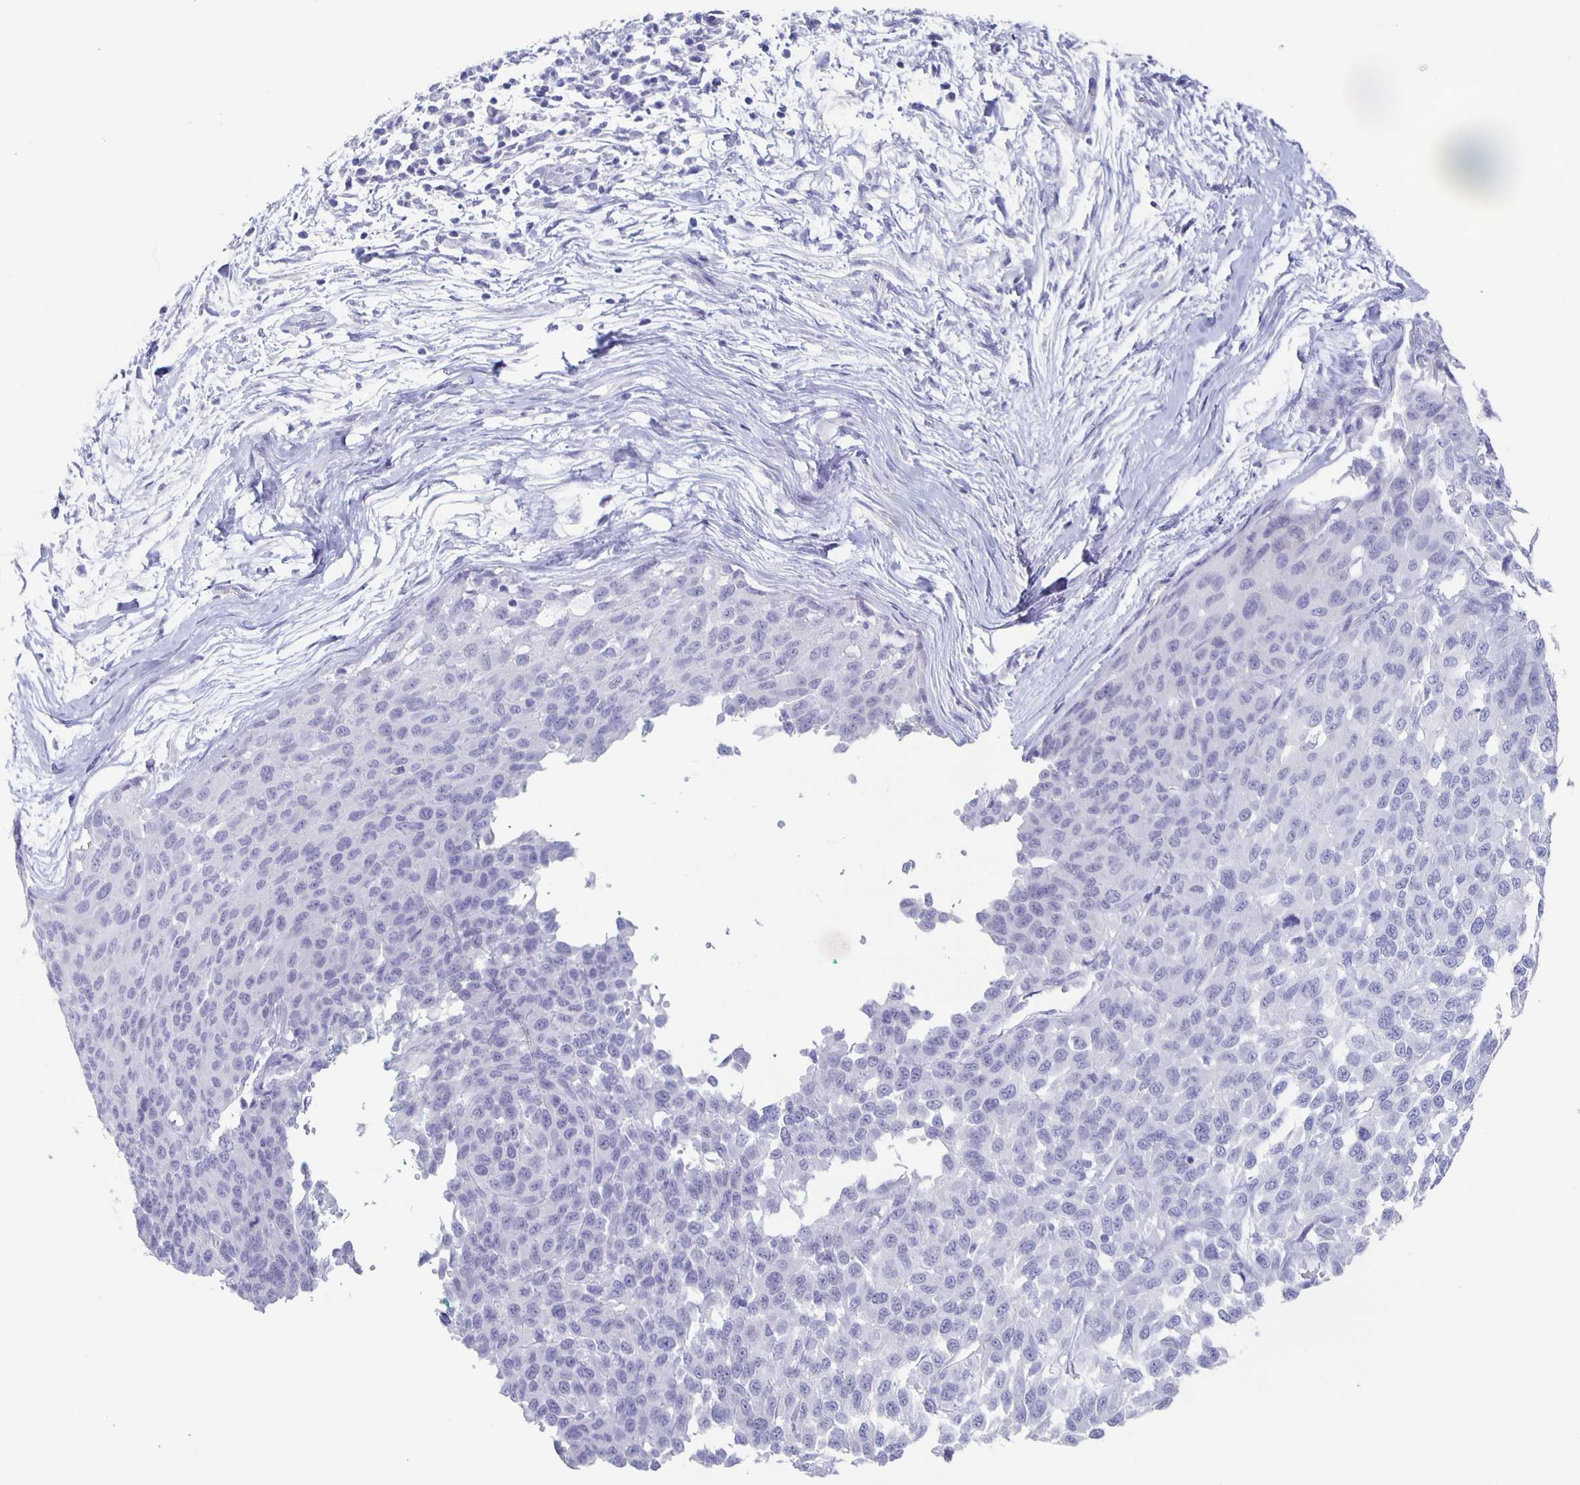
{"staining": {"intensity": "negative", "quantity": "none", "location": "none"}, "tissue": "melanoma", "cell_type": "Tumor cells", "image_type": "cancer", "snomed": [{"axis": "morphology", "description": "Malignant melanoma, NOS"}, {"axis": "topography", "description": "Skin"}], "caption": "Immunohistochemistry histopathology image of human melanoma stained for a protein (brown), which displays no positivity in tumor cells.", "gene": "SLC34A2", "patient": {"sex": "male", "age": 62}}